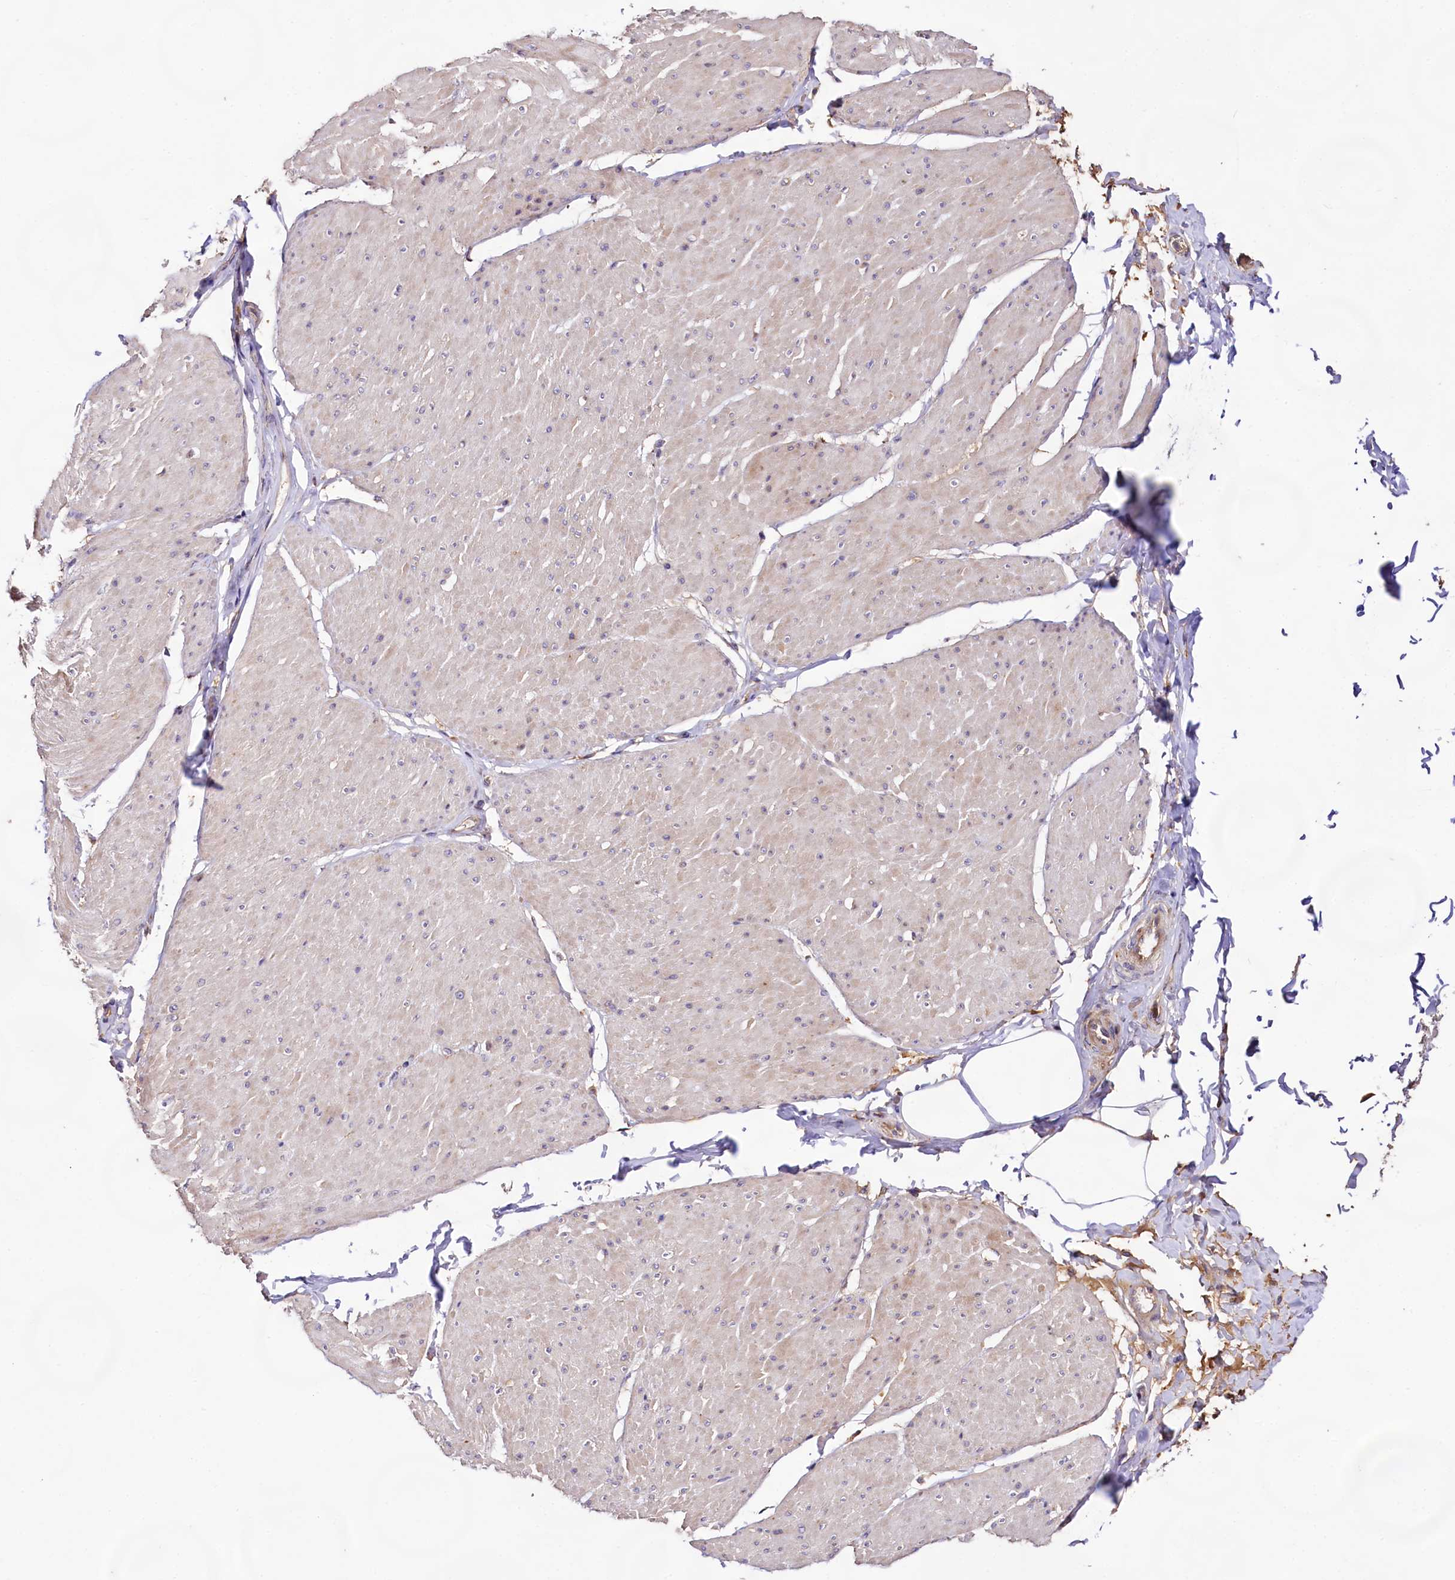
{"staining": {"intensity": "weak", "quantity": "<25%", "location": "cytoplasmic/membranous"}, "tissue": "smooth muscle", "cell_type": "Smooth muscle cells", "image_type": "normal", "snomed": [{"axis": "morphology", "description": "Urothelial carcinoma, High grade"}, {"axis": "topography", "description": "Urinary bladder"}], "caption": "Smooth muscle cells show no significant protein positivity in benign smooth muscle. (Immunohistochemistry (ihc), brightfield microscopy, high magnification).", "gene": "DMXL2", "patient": {"sex": "male", "age": 46}}